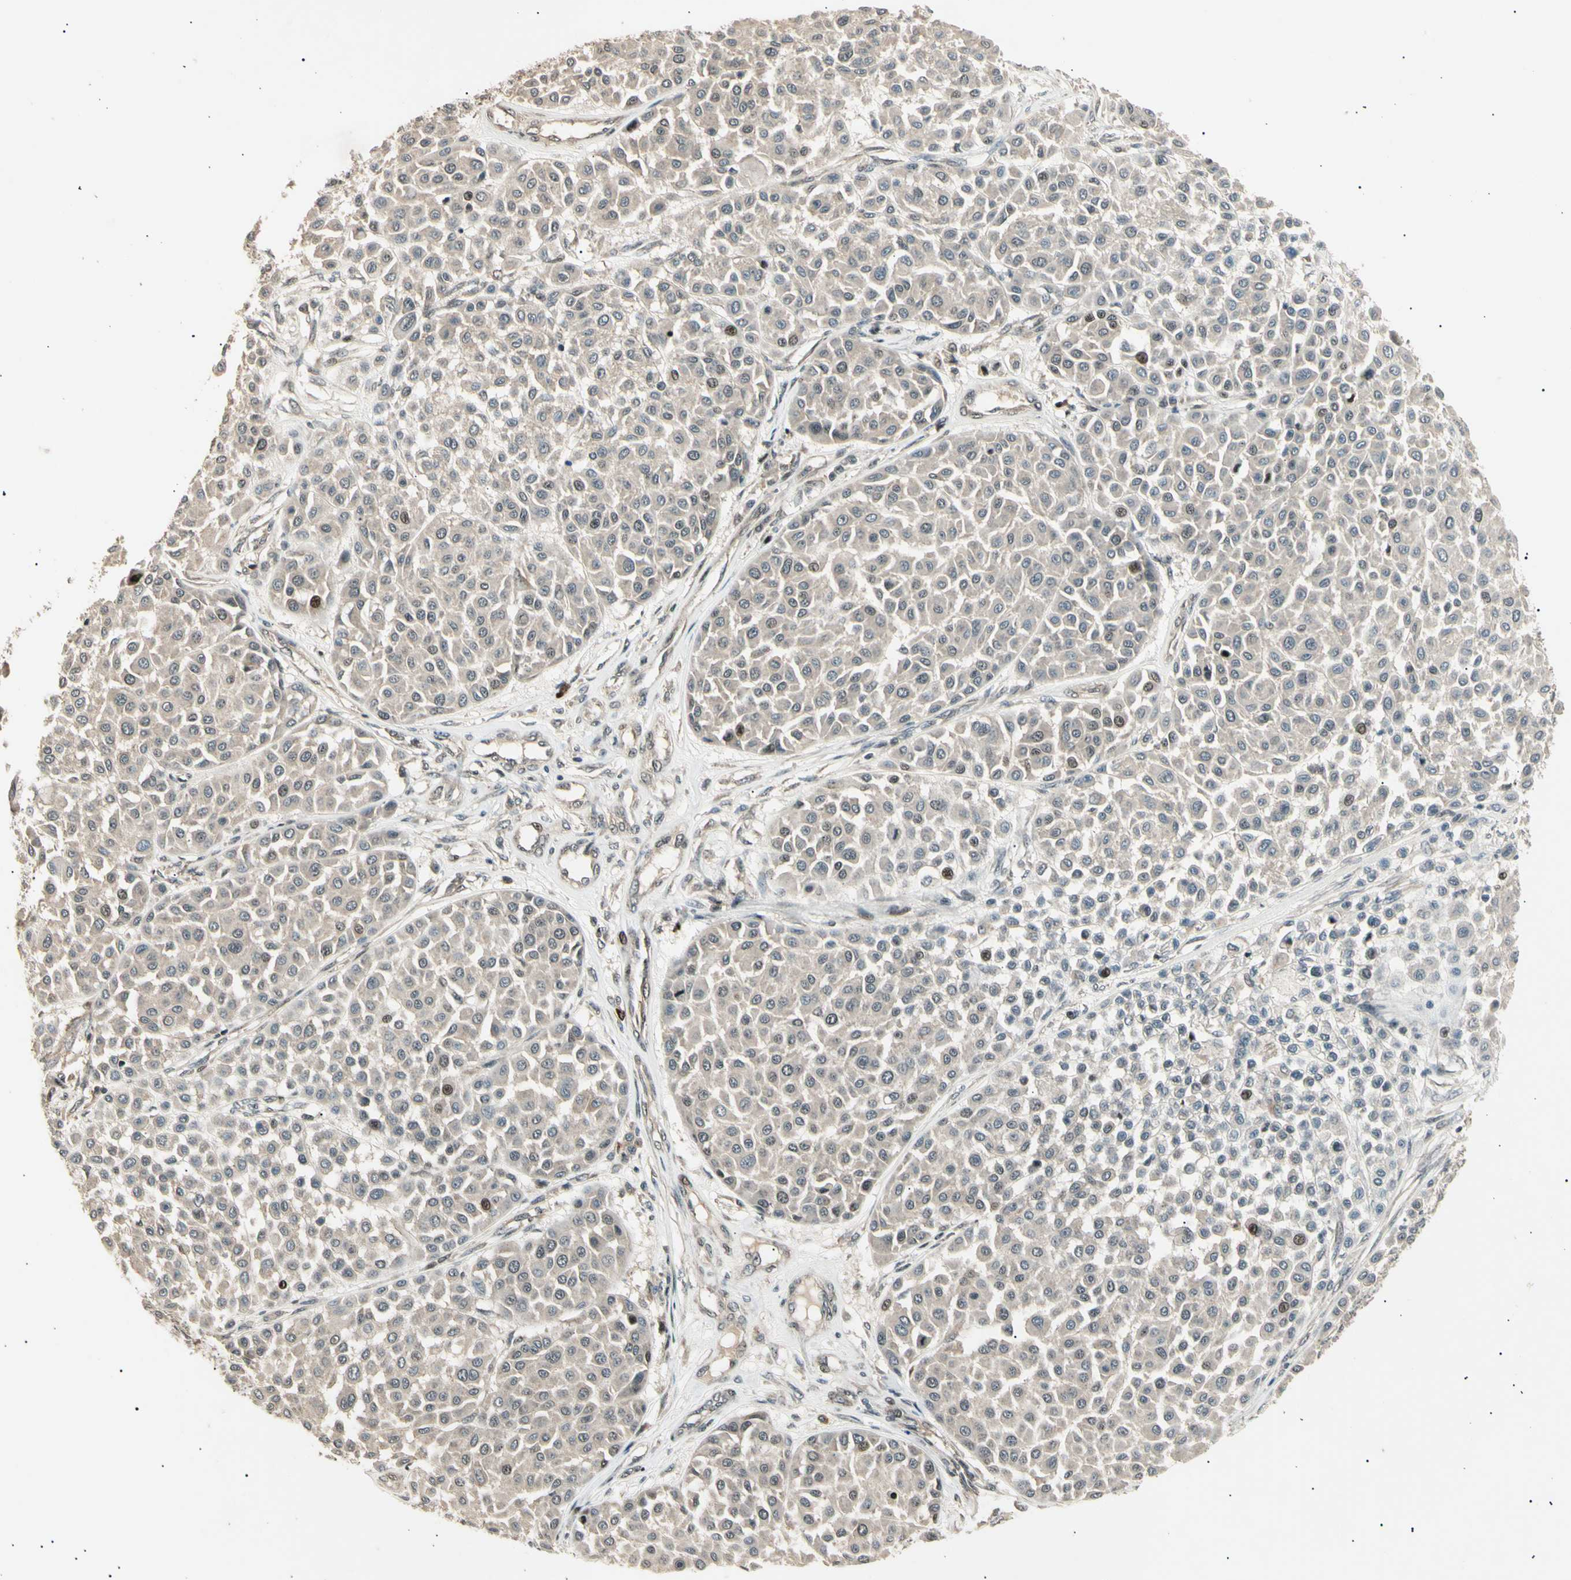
{"staining": {"intensity": "weak", "quantity": "<25%", "location": "cytoplasmic/membranous,nuclear"}, "tissue": "melanoma", "cell_type": "Tumor cells", "image_type": "cancer", "snomed": [{"axis": "morphology", "description": "Malignant melanoma, Metastatic site"}, {"axis": "topography", "description": "Soft tissue"}], "caption": "This is an IHC image of human malignant melanoma (metastatic site). There is no expression in tumor cells.", "gene": "NUAK2", "patient": {"sex": "male", "age": 41}}